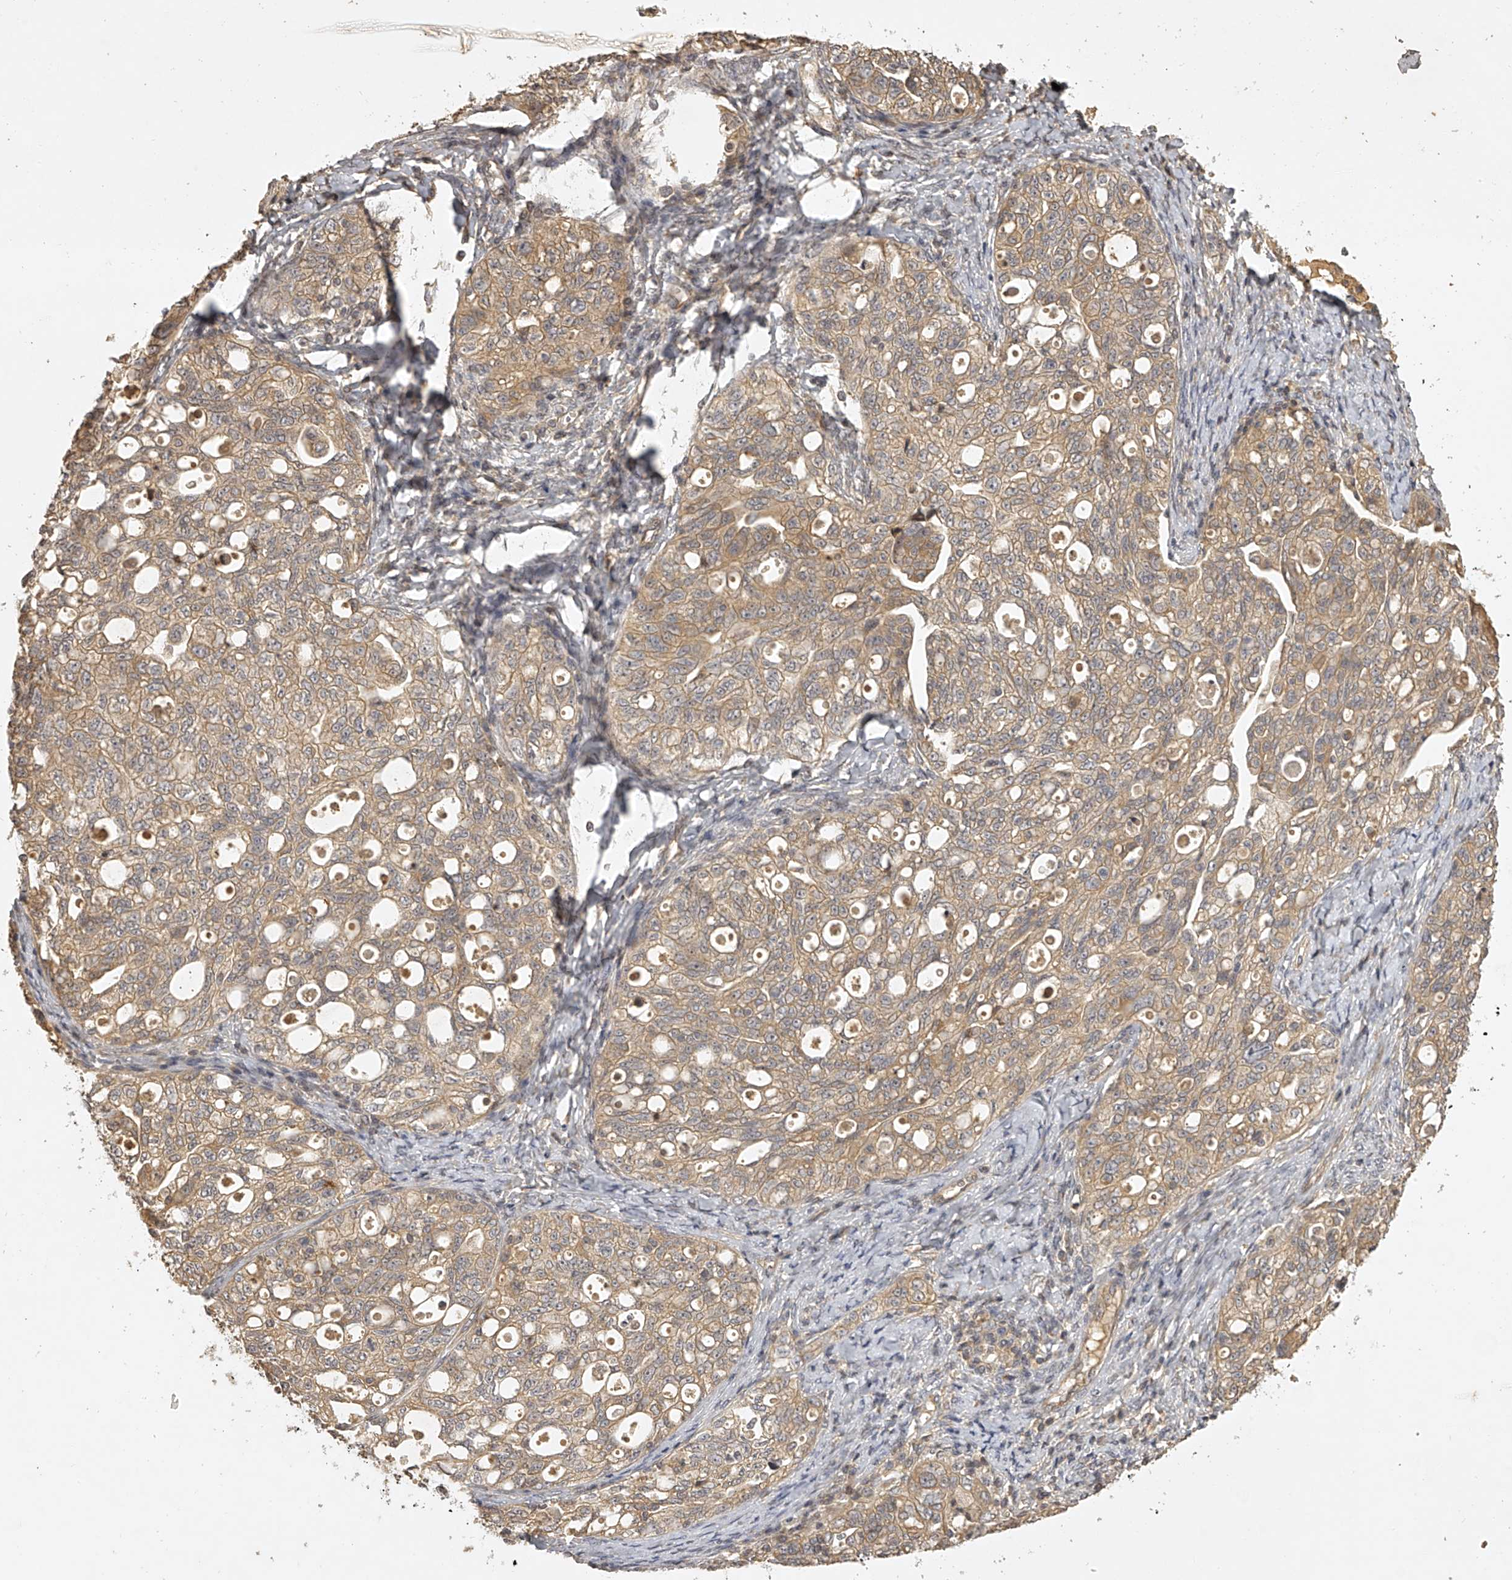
{"staining": {"intensity": "weak", "quantity": ">75%", "location": "cytoplasmic/membranous"}, "tissue": "ovarian cancer", "cell_type": "Tumor cells", "image_type": "cancer", "snomed": [{"axis": "morphology", "description": "Carcinoma, NOS"}, {"axis": "morphology", "description": "Cystadenocarcinoma, serous, NOS"}, {"axis": "topography", "description": "Ovary"}], "caption": "This image reveals ovarian cancer stained with immunohistochemistry (IHC) to label a protein in brown. The cytoplasmic/membranous of tumor cells show weak positivity for the protein. Nuclei are counter-stained blue.", "gene": "NFS1", "patient": {"sex": "female", "age": 69}}